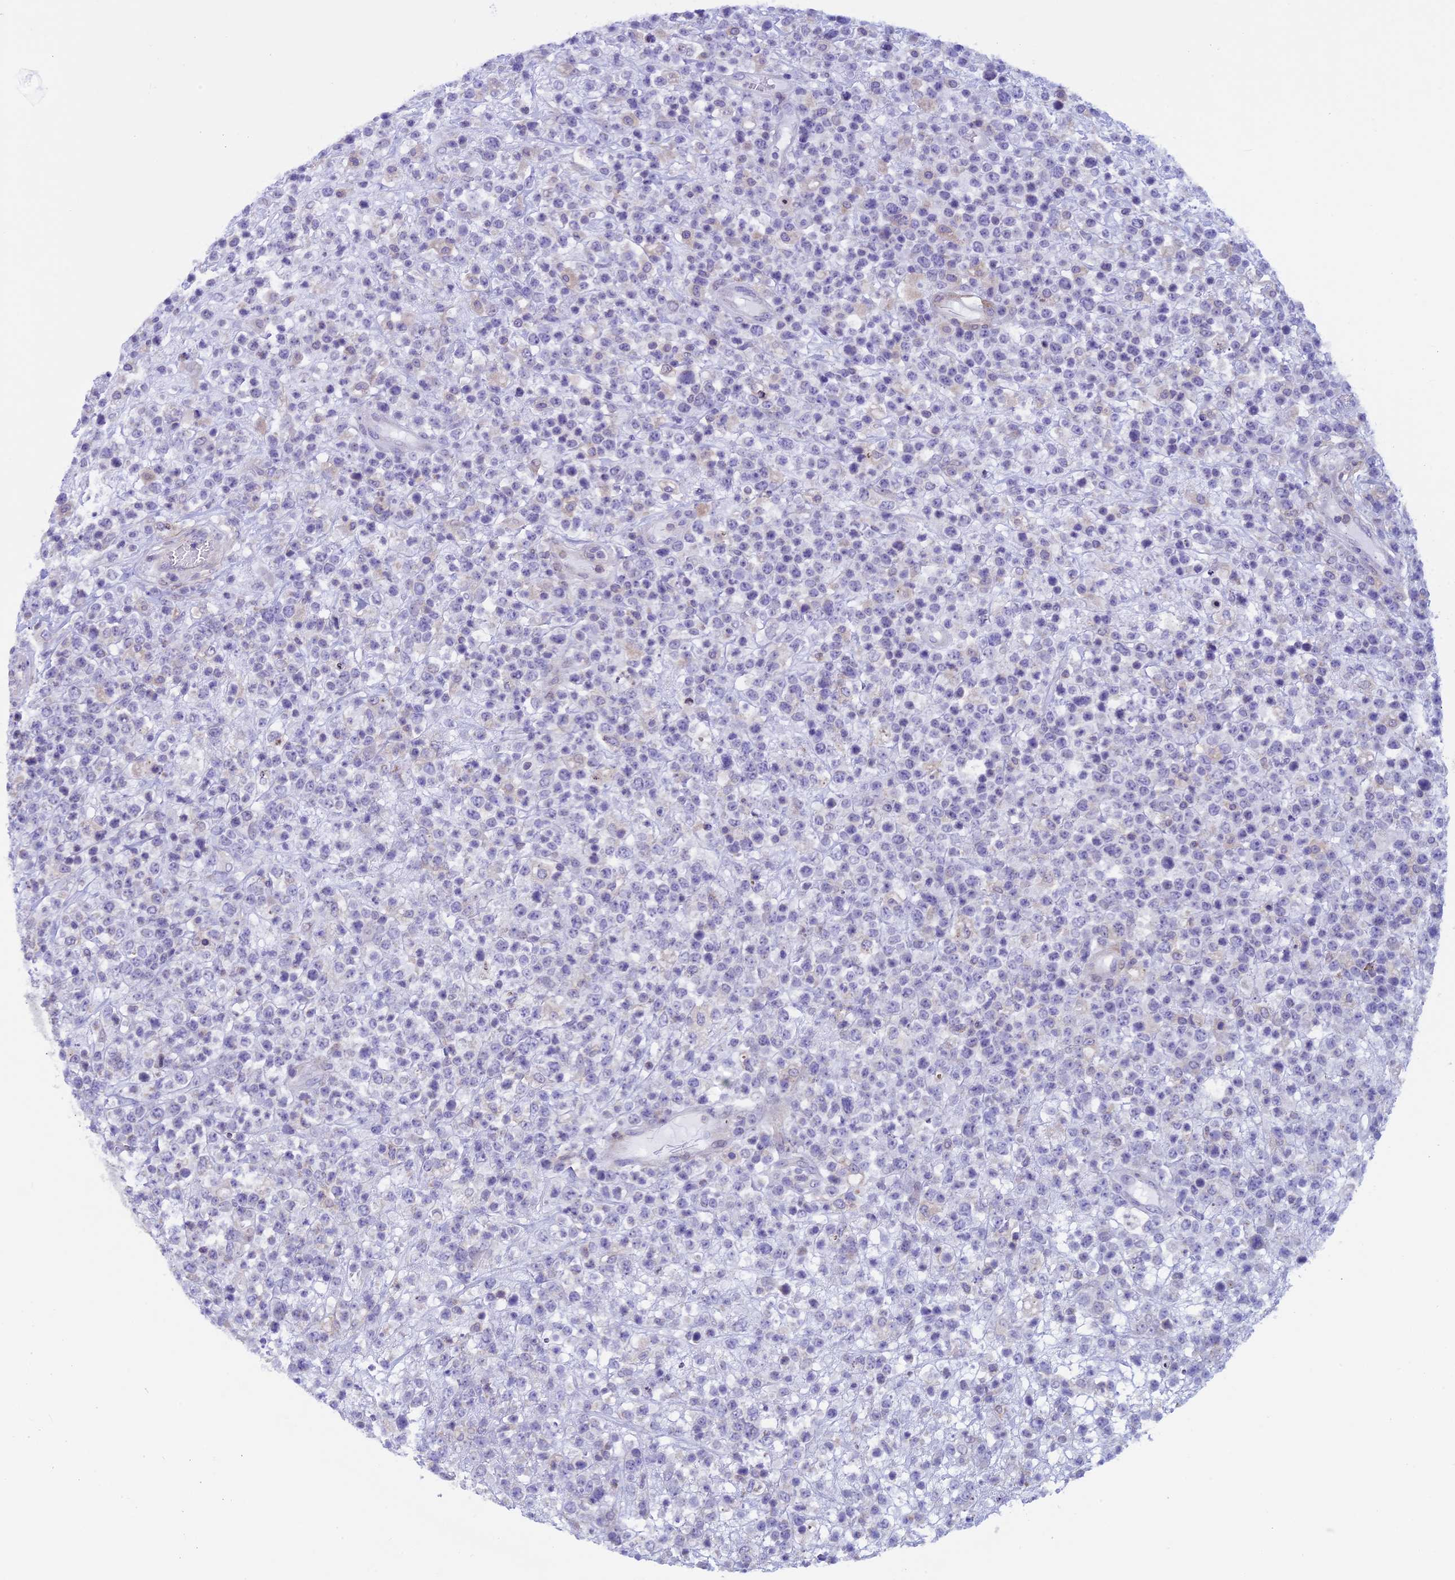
{"staining": {"intensity": "negative", "quantity": "none", "location": "none"}, "tissue": "lymphoma", "cell_type": "Tumor cells", "image_type": "cancer", "snomed": [{"axis": "morphology", "description": "Malignant lymphoma, non-Hodgkin's type, High grade"}, {"axis": "topography", "description": "Colon"}], "caption": "Immunohistochemistry (IHC) histopathology image of neoplastic tissue: human malignant lymphoma, non-Hodgkin's type (high-grade) stained with DAB shows no significant protein expression in tumor cells.", "gene": "IGSF6", "patient": {"sex": "female", "age": 53}}